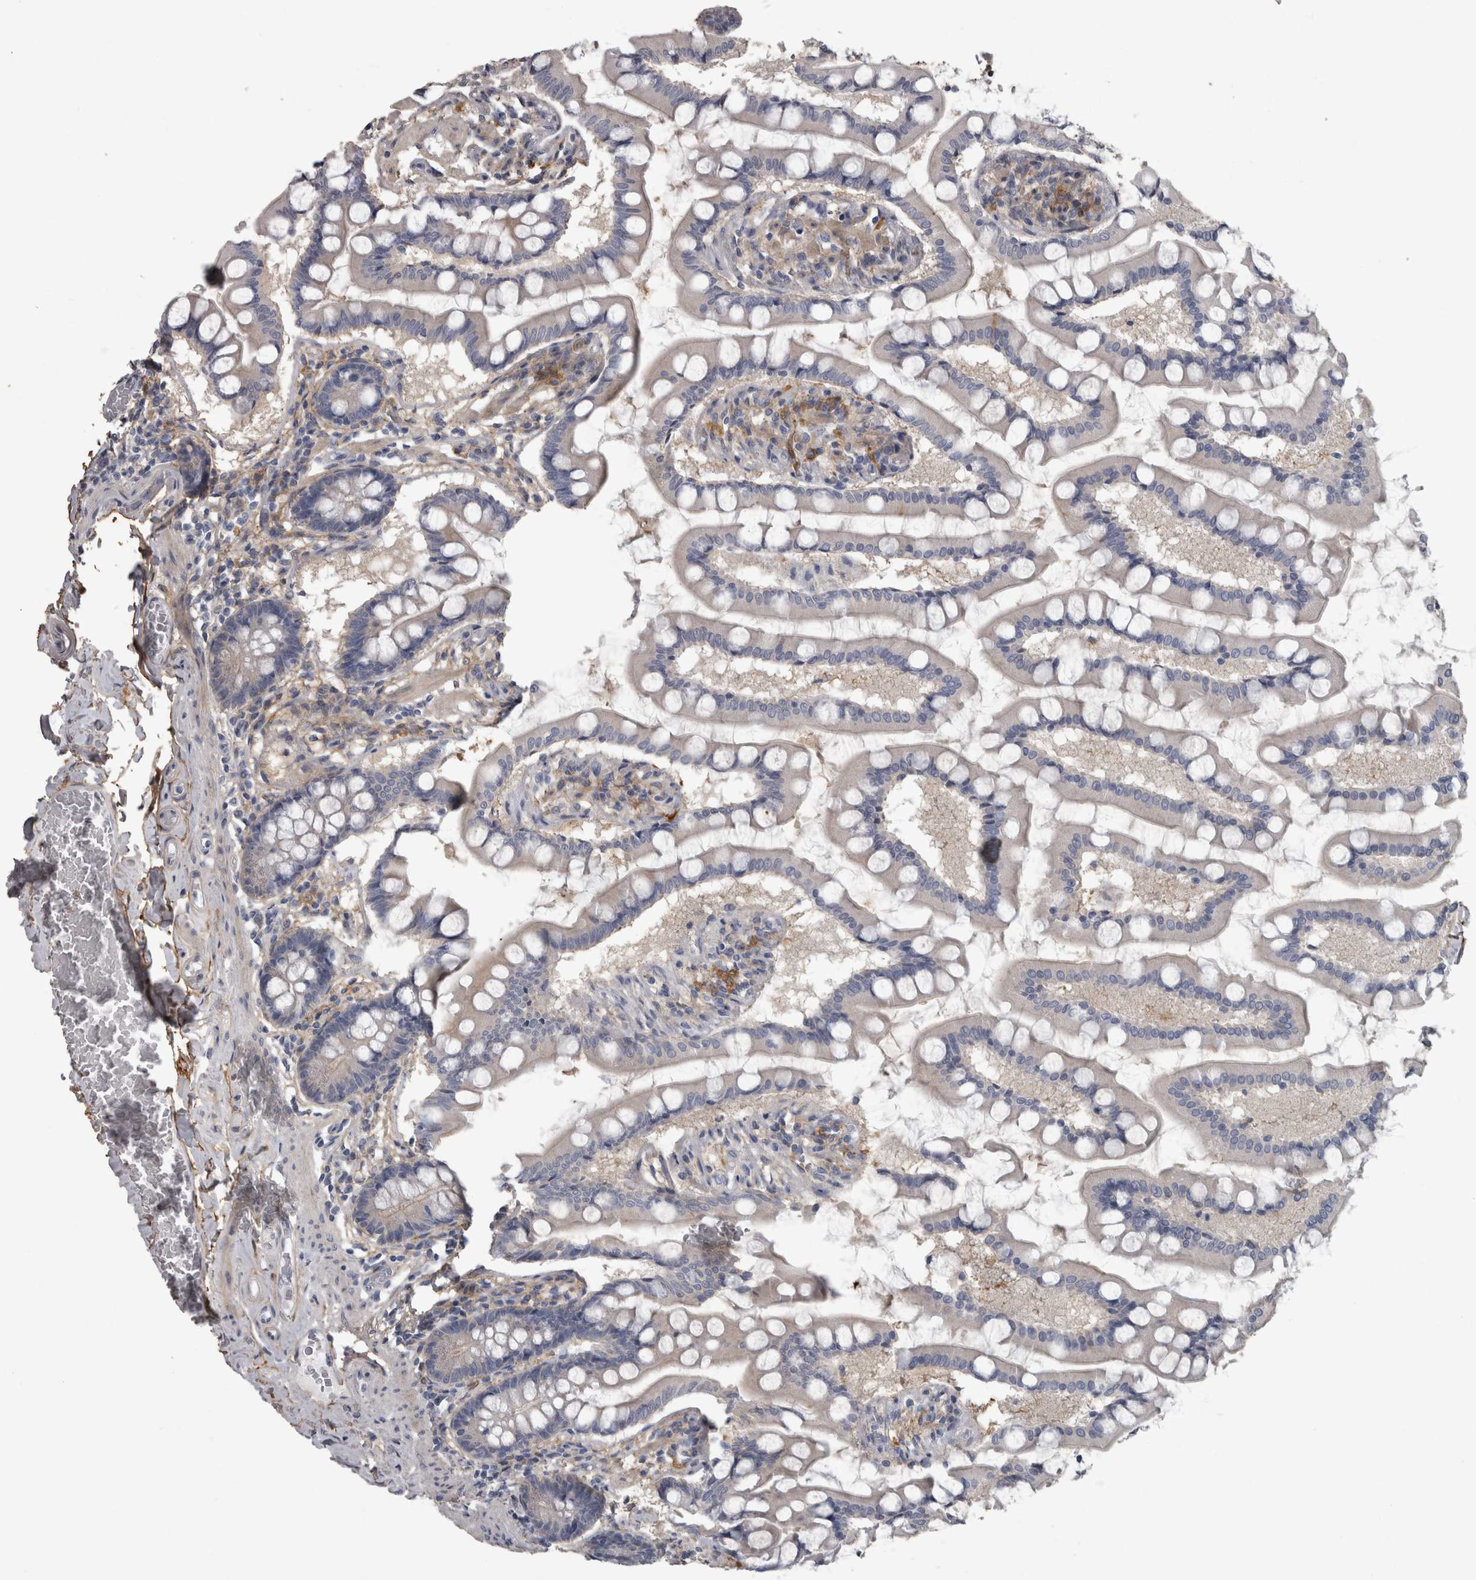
{"staining": {"intensity": "weak", "quantity": "25%-75%", "location": "cytoplasmic/membranous"}, "tissue": "small intestine", "cell_type": "Glandular cells", "image_type": "normal", "snomed": [{"axis": "morphology", "description": "Normal tissue, NOS"}, {"axis": "topography", "description": "Small intestine"}], "caption": "Immunohistochemistry (IHC) histopathology image of normal human small intestine stained for a protein (brown), which demonstrates low levels of weak cytoplasmic/membranous positivity in approximately 25%-75% of glandular cells.", "gene": "EFEMP2", "patient": {"sex": "male", "age": 41}}